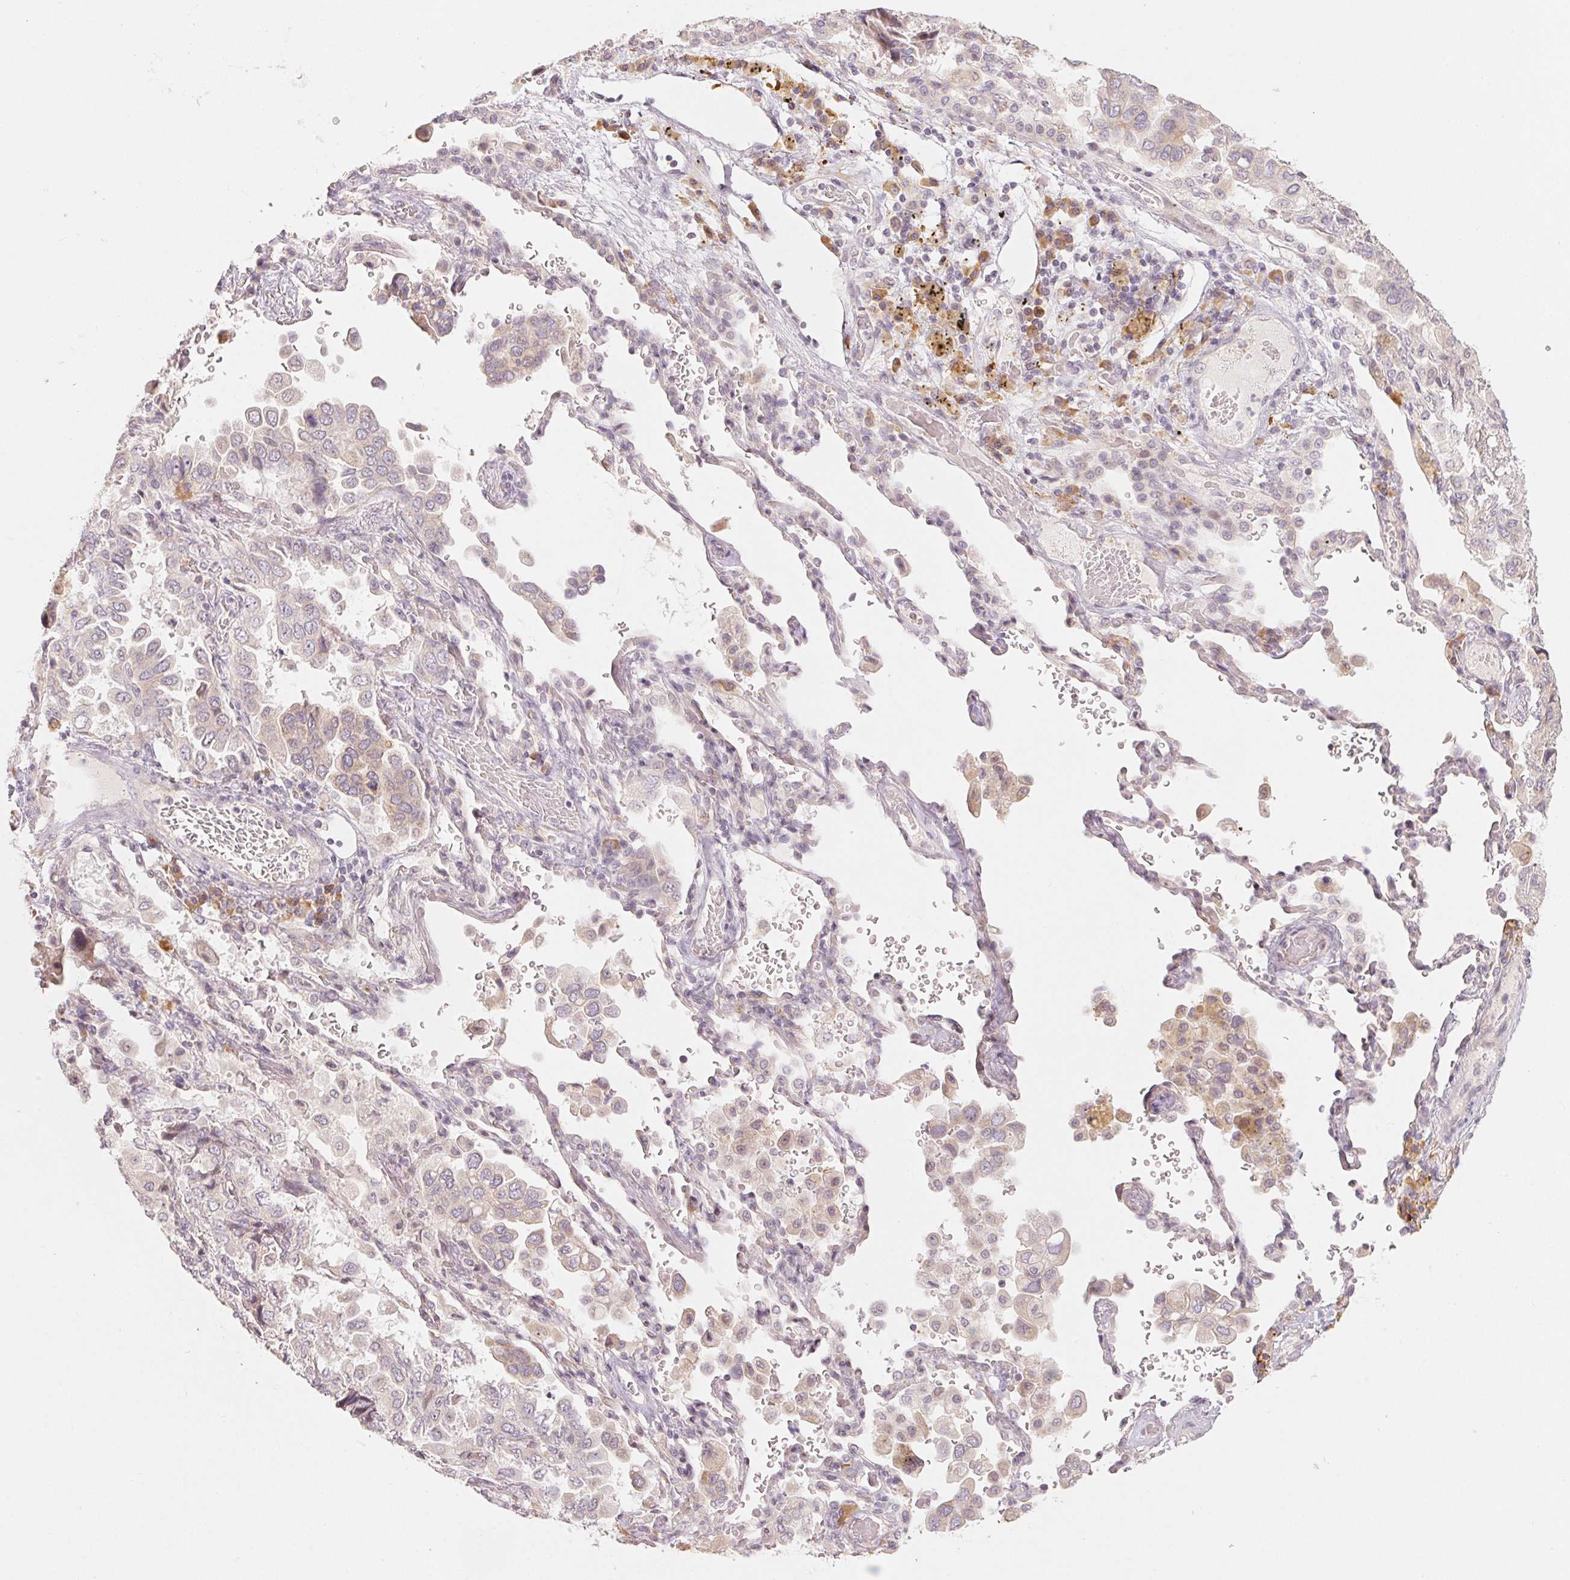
{"staining": {"intensity": "negative", "quantity": "none", "location": "none"}, "tissue": "lung cancer", "cell_type": "Tumor cells", "image_type": "cancer", "snomed": [{"axis": "morphology", "description": "Aneuploidy"}, {"axis": "morphology", "description": "Adenocarcinoma, NOS"}, {"axis": "morphology", "description": "Adenocarcinoma, metastatic, NOS"}, {"axis": "topography", "description": "Lymph node"}, {"axis": "topography", "description": "Lung"}], "caption": "Immunohistochemical staining of lung cancer exhibits no significant staining in tumor cells.", "gene": "DENND2C", "patient": {"sex": "female", "age": 48}}